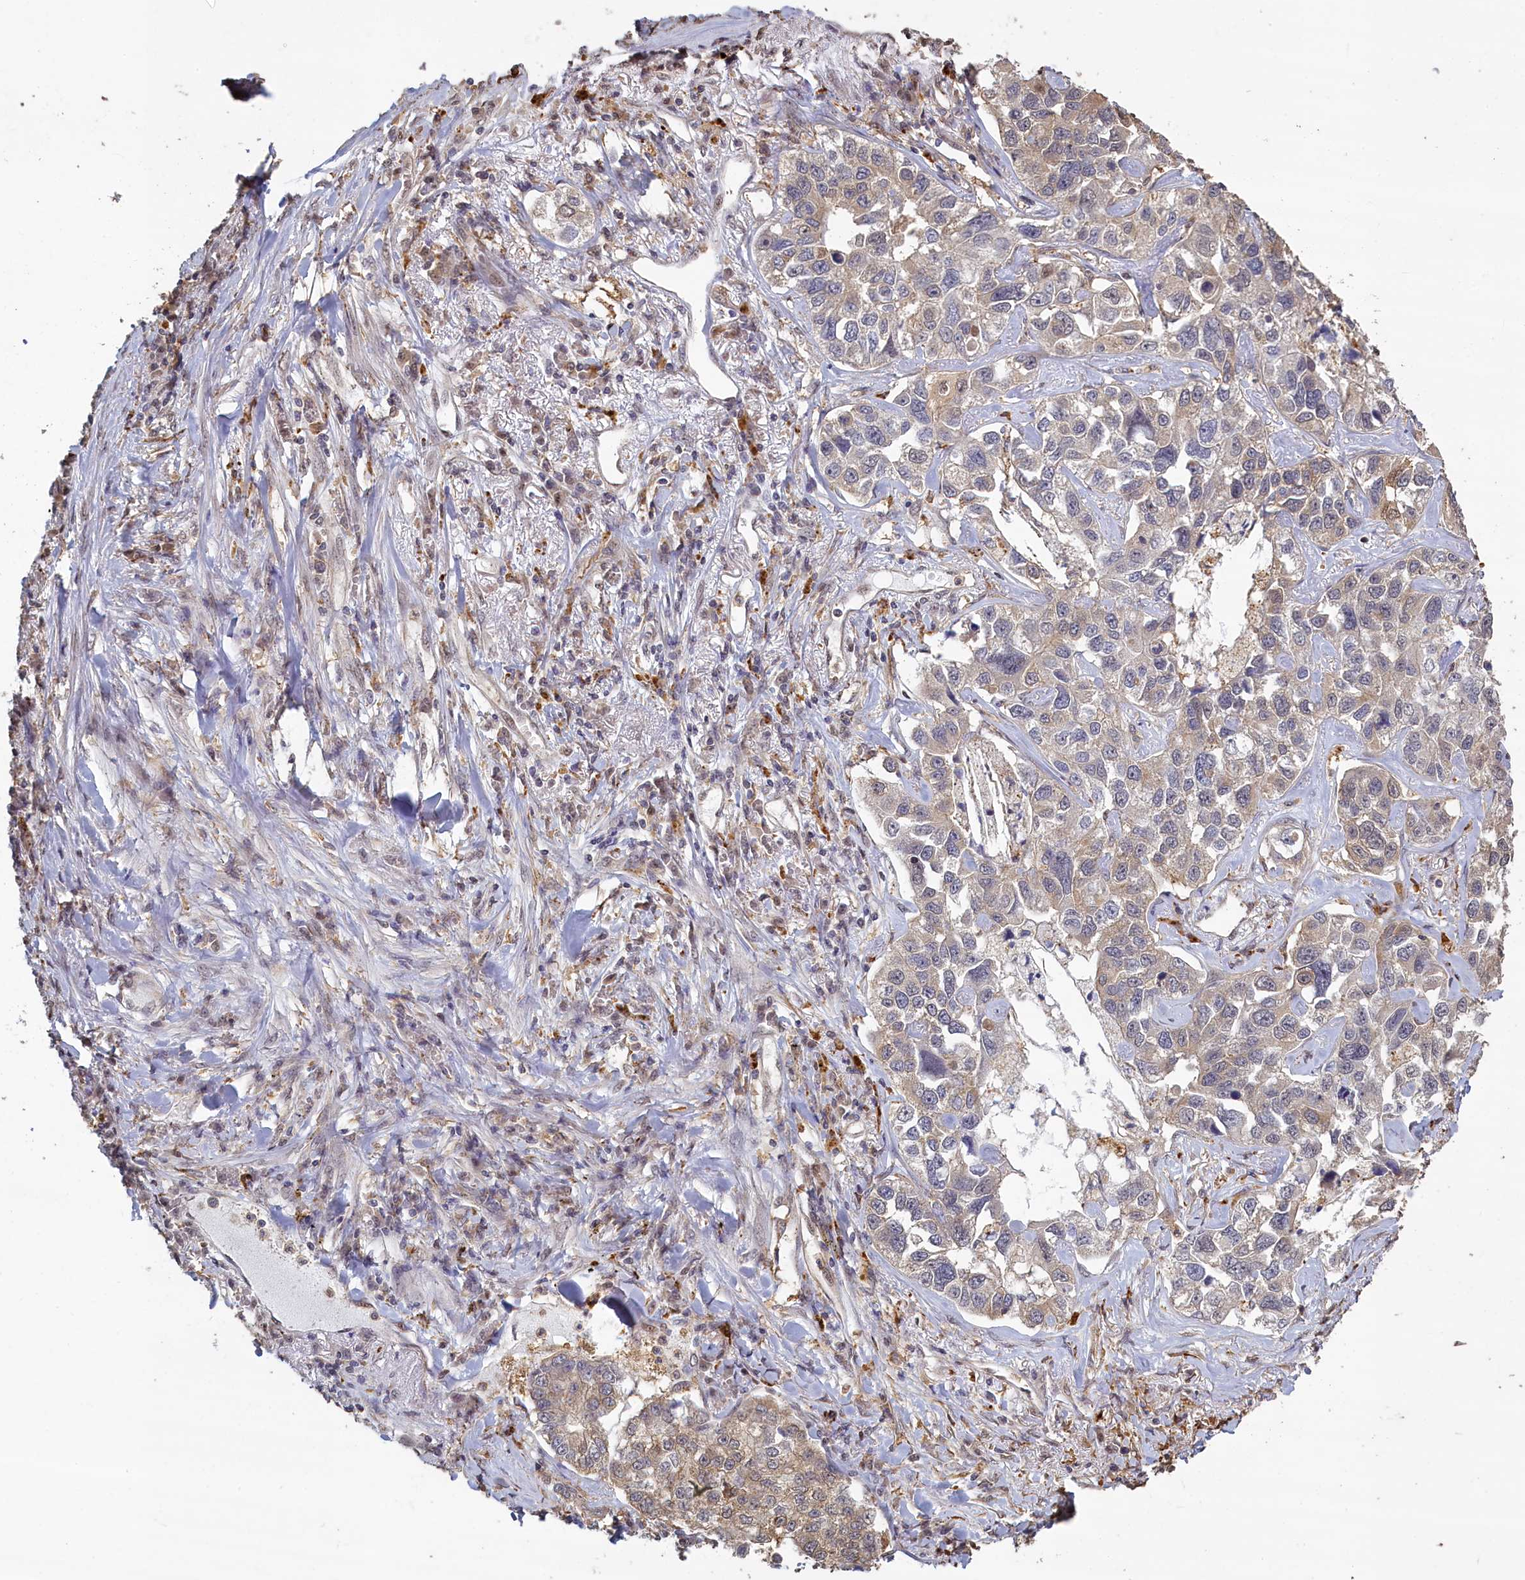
{"staining": {"intensity": "weak", "quantity": "25%-75%", "location": "cytoplasmic/membranous"}, "tissue": "lung cancer", "cell_type": "Tumor cells", "image_type": "cancer", "snomed": [{"axis": "morphology", "description": "Adenocarcinoma, NOS"}, {"axis": "topography", "description": "Lung"}], "caption": "The histopathology image displays immunohistochemical staining of lung cancer (adenocarcinoma). There is weak cytoplasmic/membranous positivity is seen in approximately 25%-75% of tumor cells.", "gene": "UCHL3", "patient": {"sex": "male", "age": 49}}